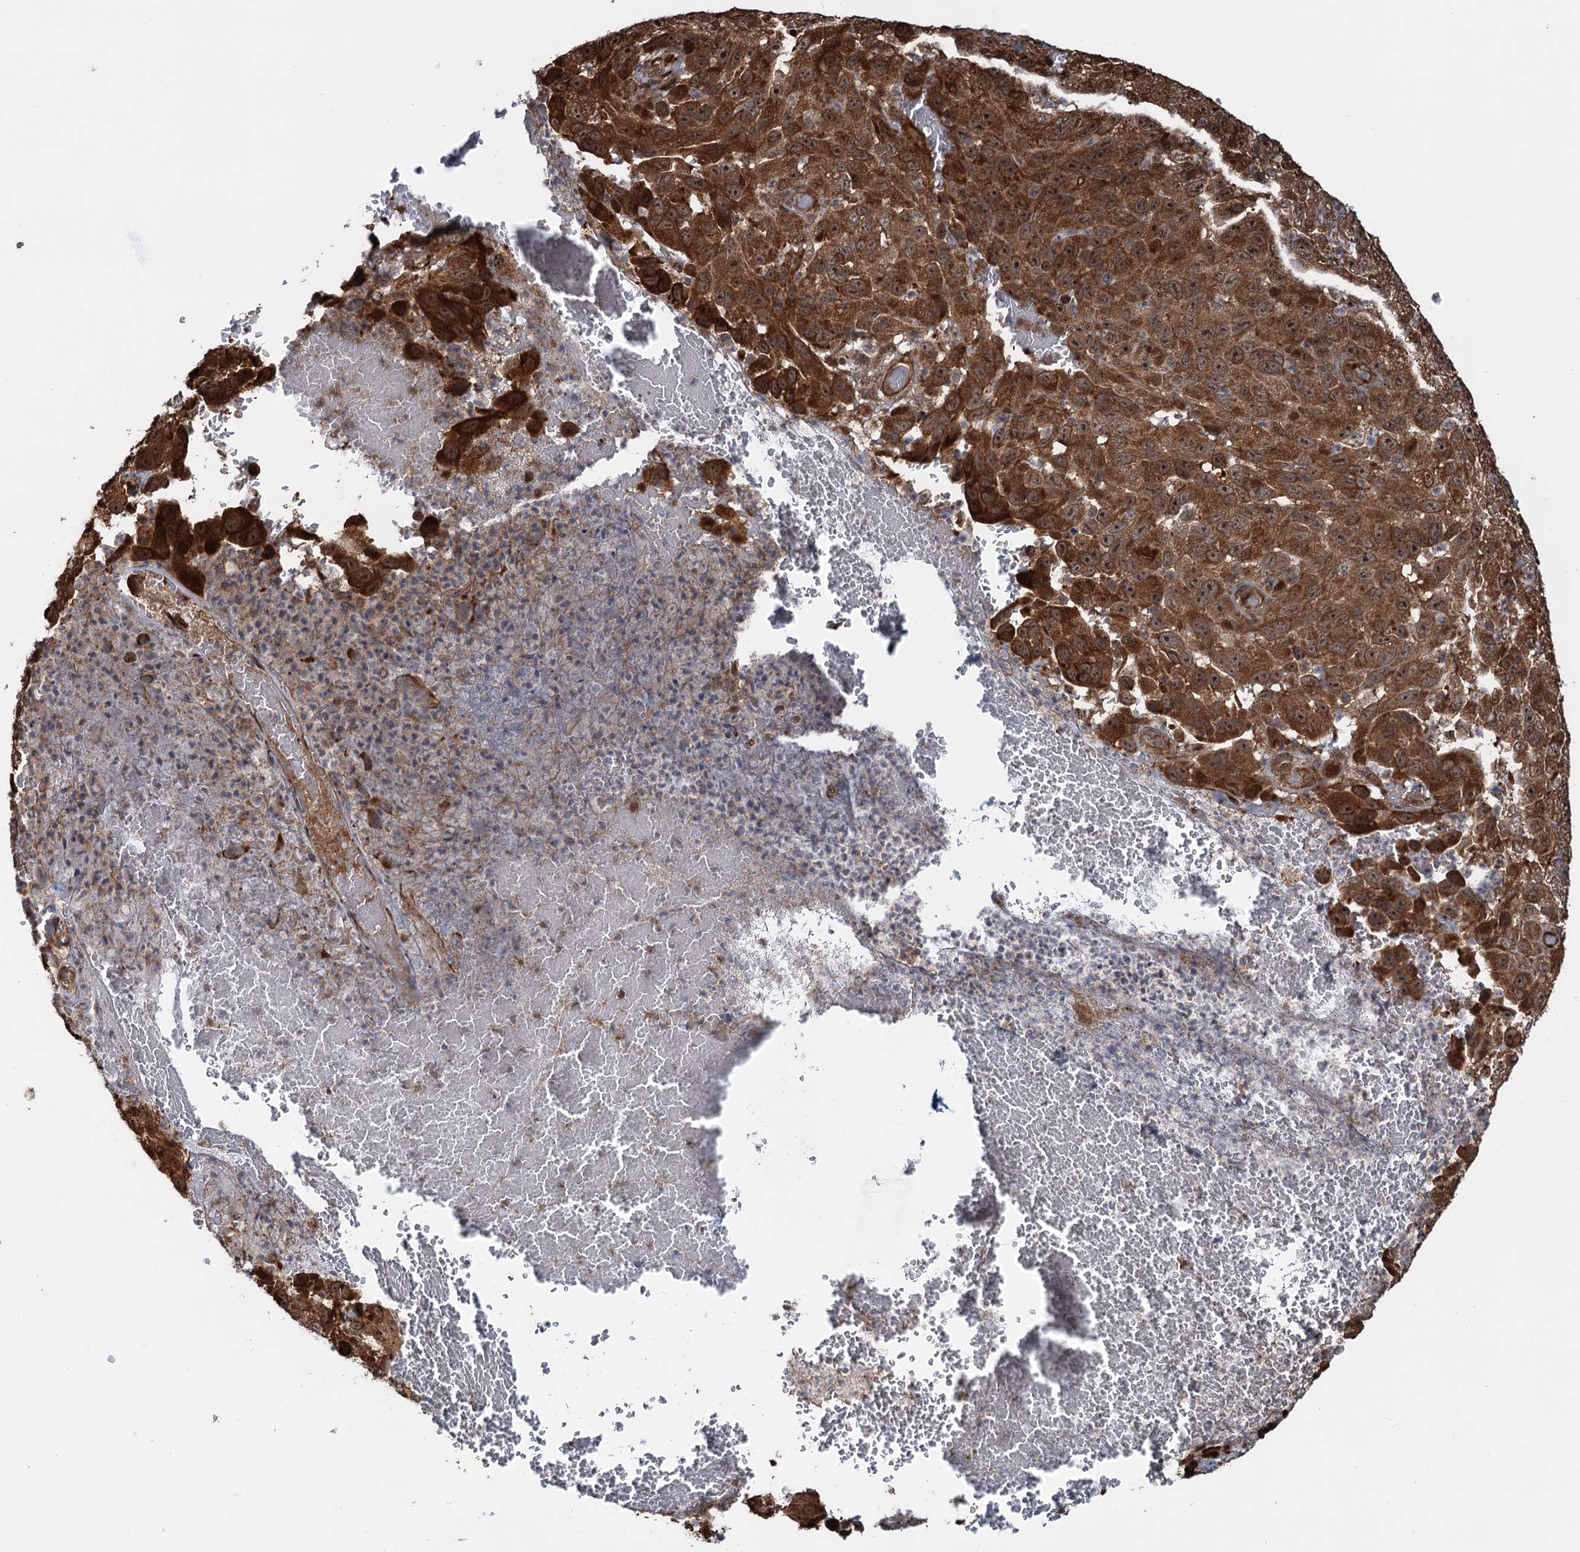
{"staining": {"intensity": "strong", "quantity": ">75%", "location": "cytoplasmic/membranous,nuclear"}, "tissue": "melanoma", "cell_type": "Tumor cells", "image_type": "cancer", "snomed": [{"axis": "morphology", "description": "Normal tissue, NOS"}, {"axis": "morphology", "description": "Malignant melanoma, NOS"}, {"axis": "topography", "description": "Skin"}], "caption": "Immunohistochemistry image of neoplastic tissue: melanoma stained using immunohistochemistry (IHC) exhibits high levels of strong protein expression localized specifically in the cytoplasmic/membranous and nuclear of tumor cells, appearing as a cytoplasmic/membranous and nuclear brown color.", "gene": "SNRNP25", "patient": {"sex": "female", "age": 96}}